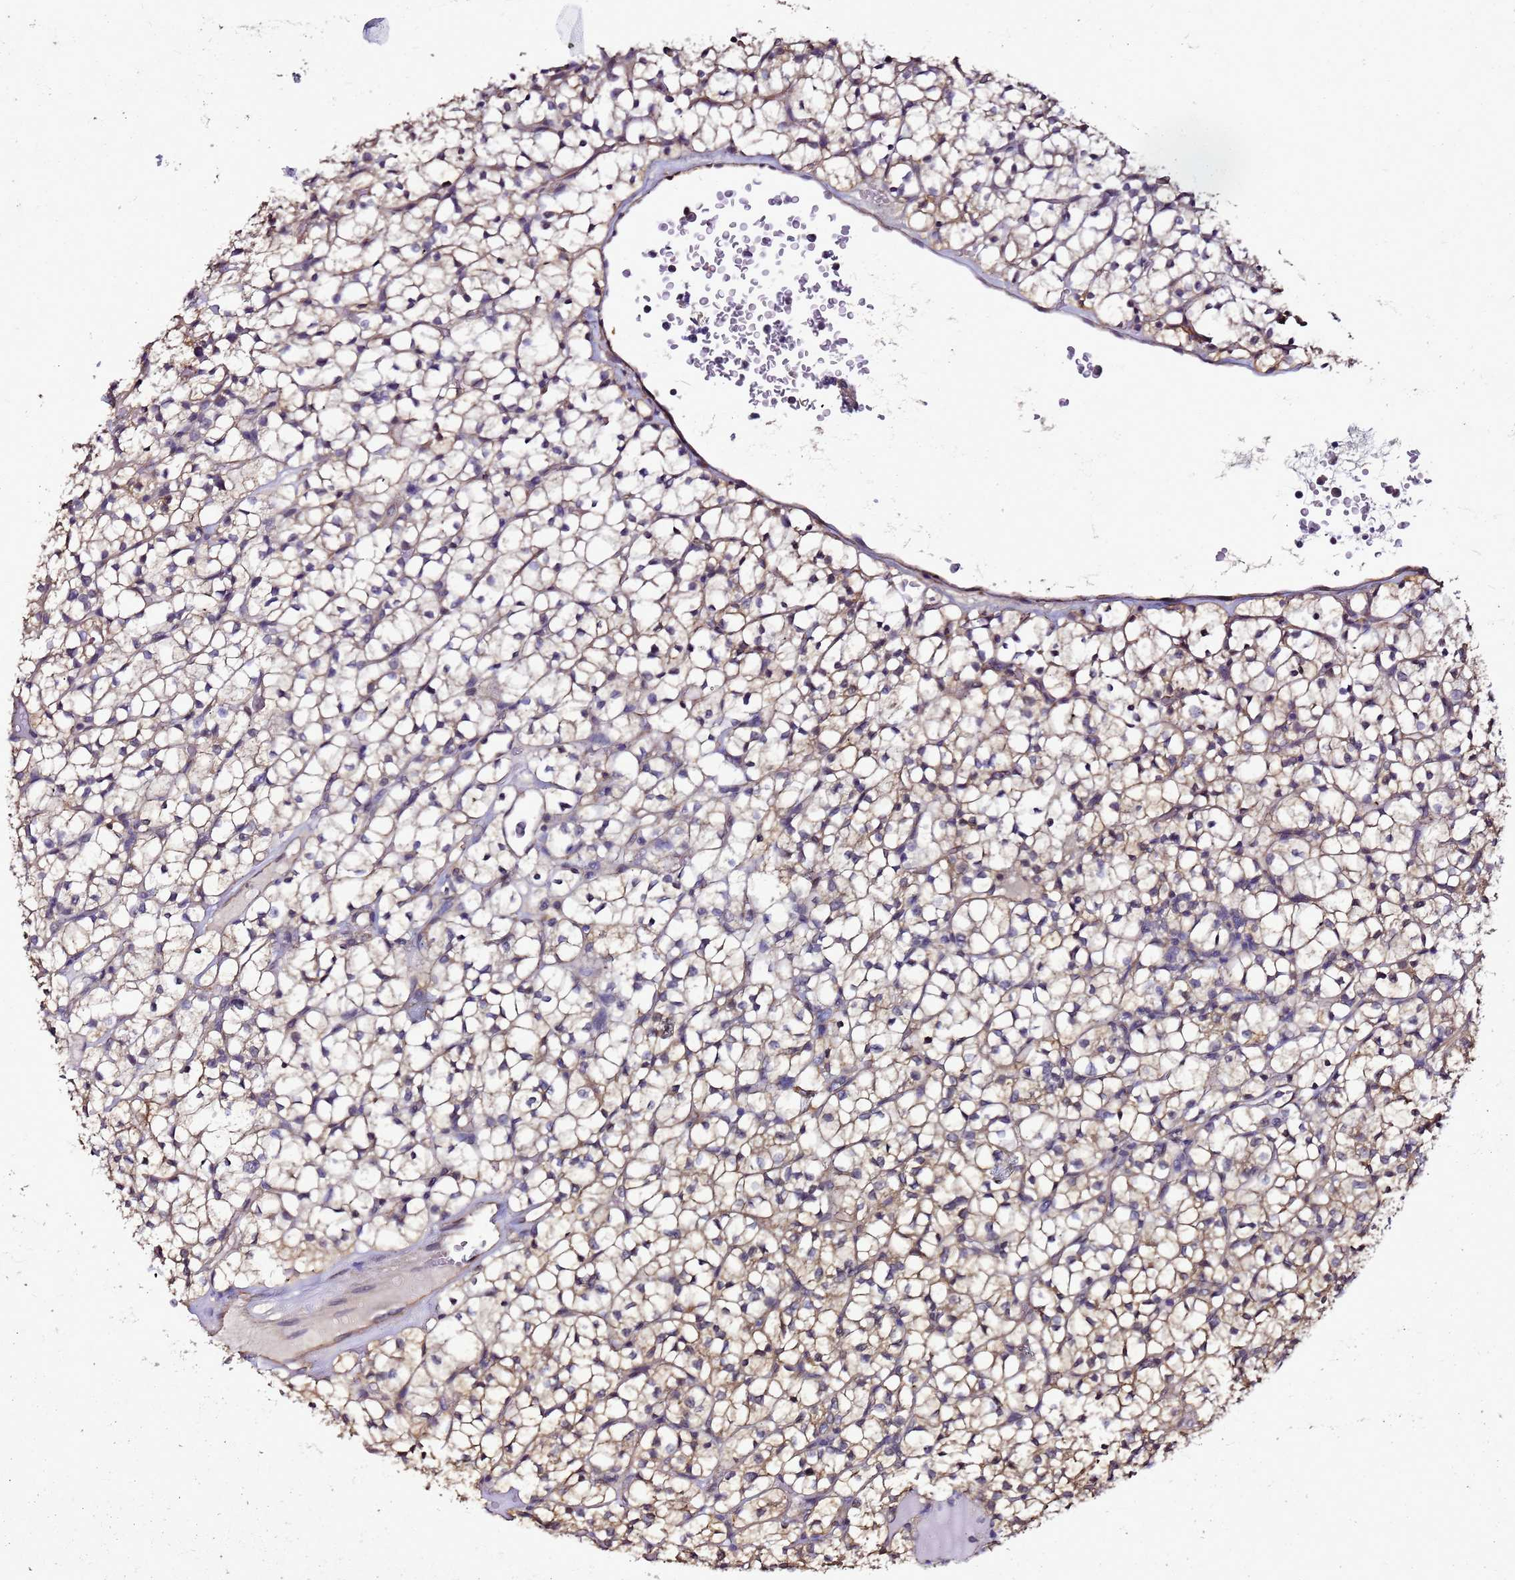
{"staining": {"intensity": "moderate", "quantity": "25%-75%", "location": "cytoplasmic/membranous"}, "tissue": "renal cancer", "cell_type": "Tumor cells", "image_type": "cancer", "snomed": [{"axis": "morphology", "description": "Adenocarcinoma, NOS"}, {"axis": "topography", "description": "Kidney"}], "caption": "A brown stain labels moderate cytoplasmic/membranous expression of a protein in renal adenocarcinoma tumor cells.", "gene": "ENOPH1", "patient": {"sex": "female", "age": 64}}